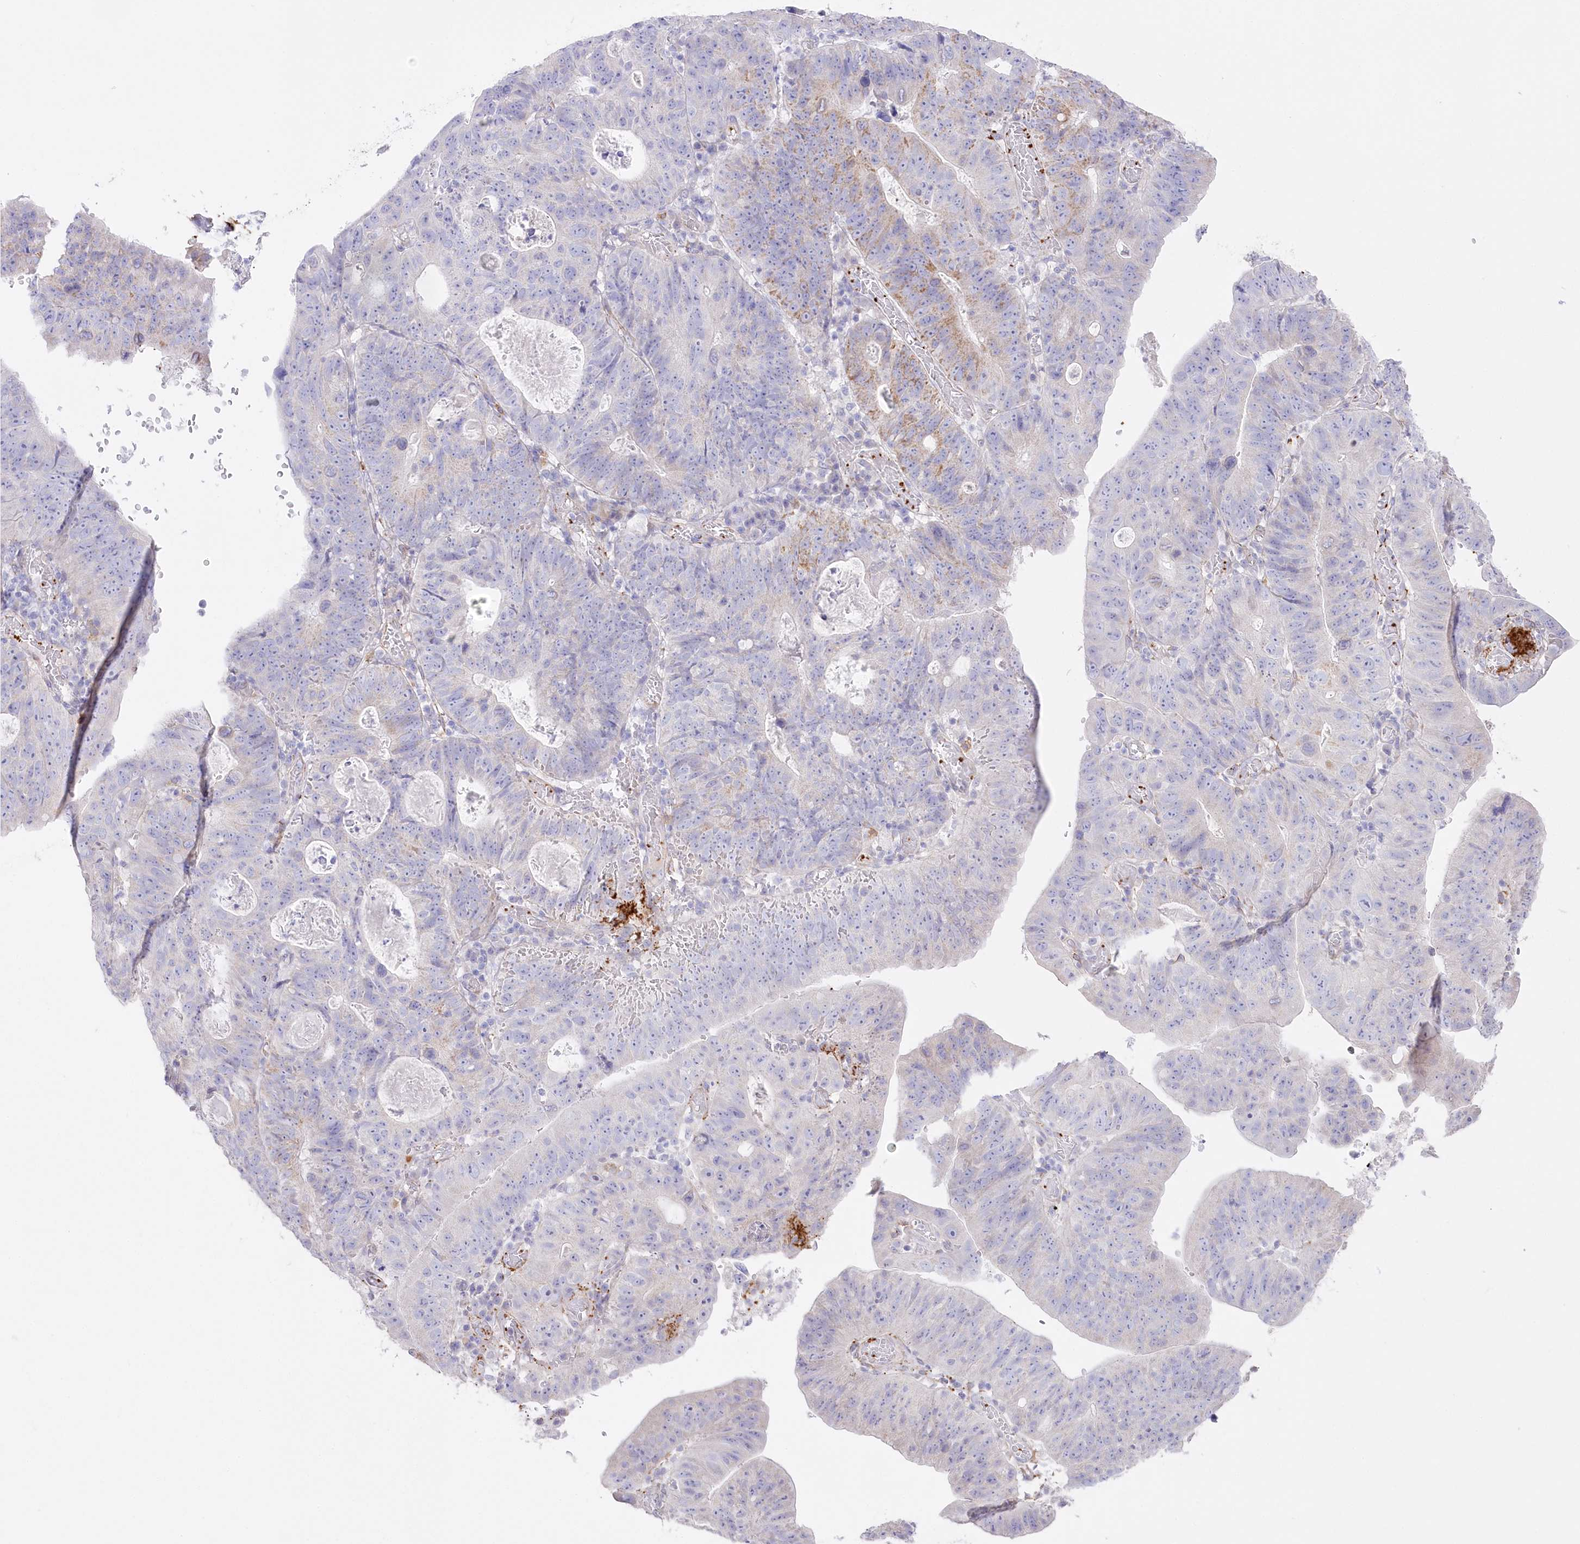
{"staining": {"intensity": "moderate", "quantity": "<25%", "location": "cytoplasmic/membranous"}, "tissue": "stomach cancer", "cell_type": "Tumor cells", "image_type": "cancer", "snomed": [{"axis": "morphology", "description": "Adenocarcinoma, NOS"}, {"axis": "topography", "description": "Stomach"}], "caption": "This is a micrograph of immunohistochemistry staining of stomach adenocarcinoma, which shows moderate expression in the cytoplasmic/membranous of tumor cells.", "gene": "SLC39A10", "patient": {"sex": "male", "age": 59}}